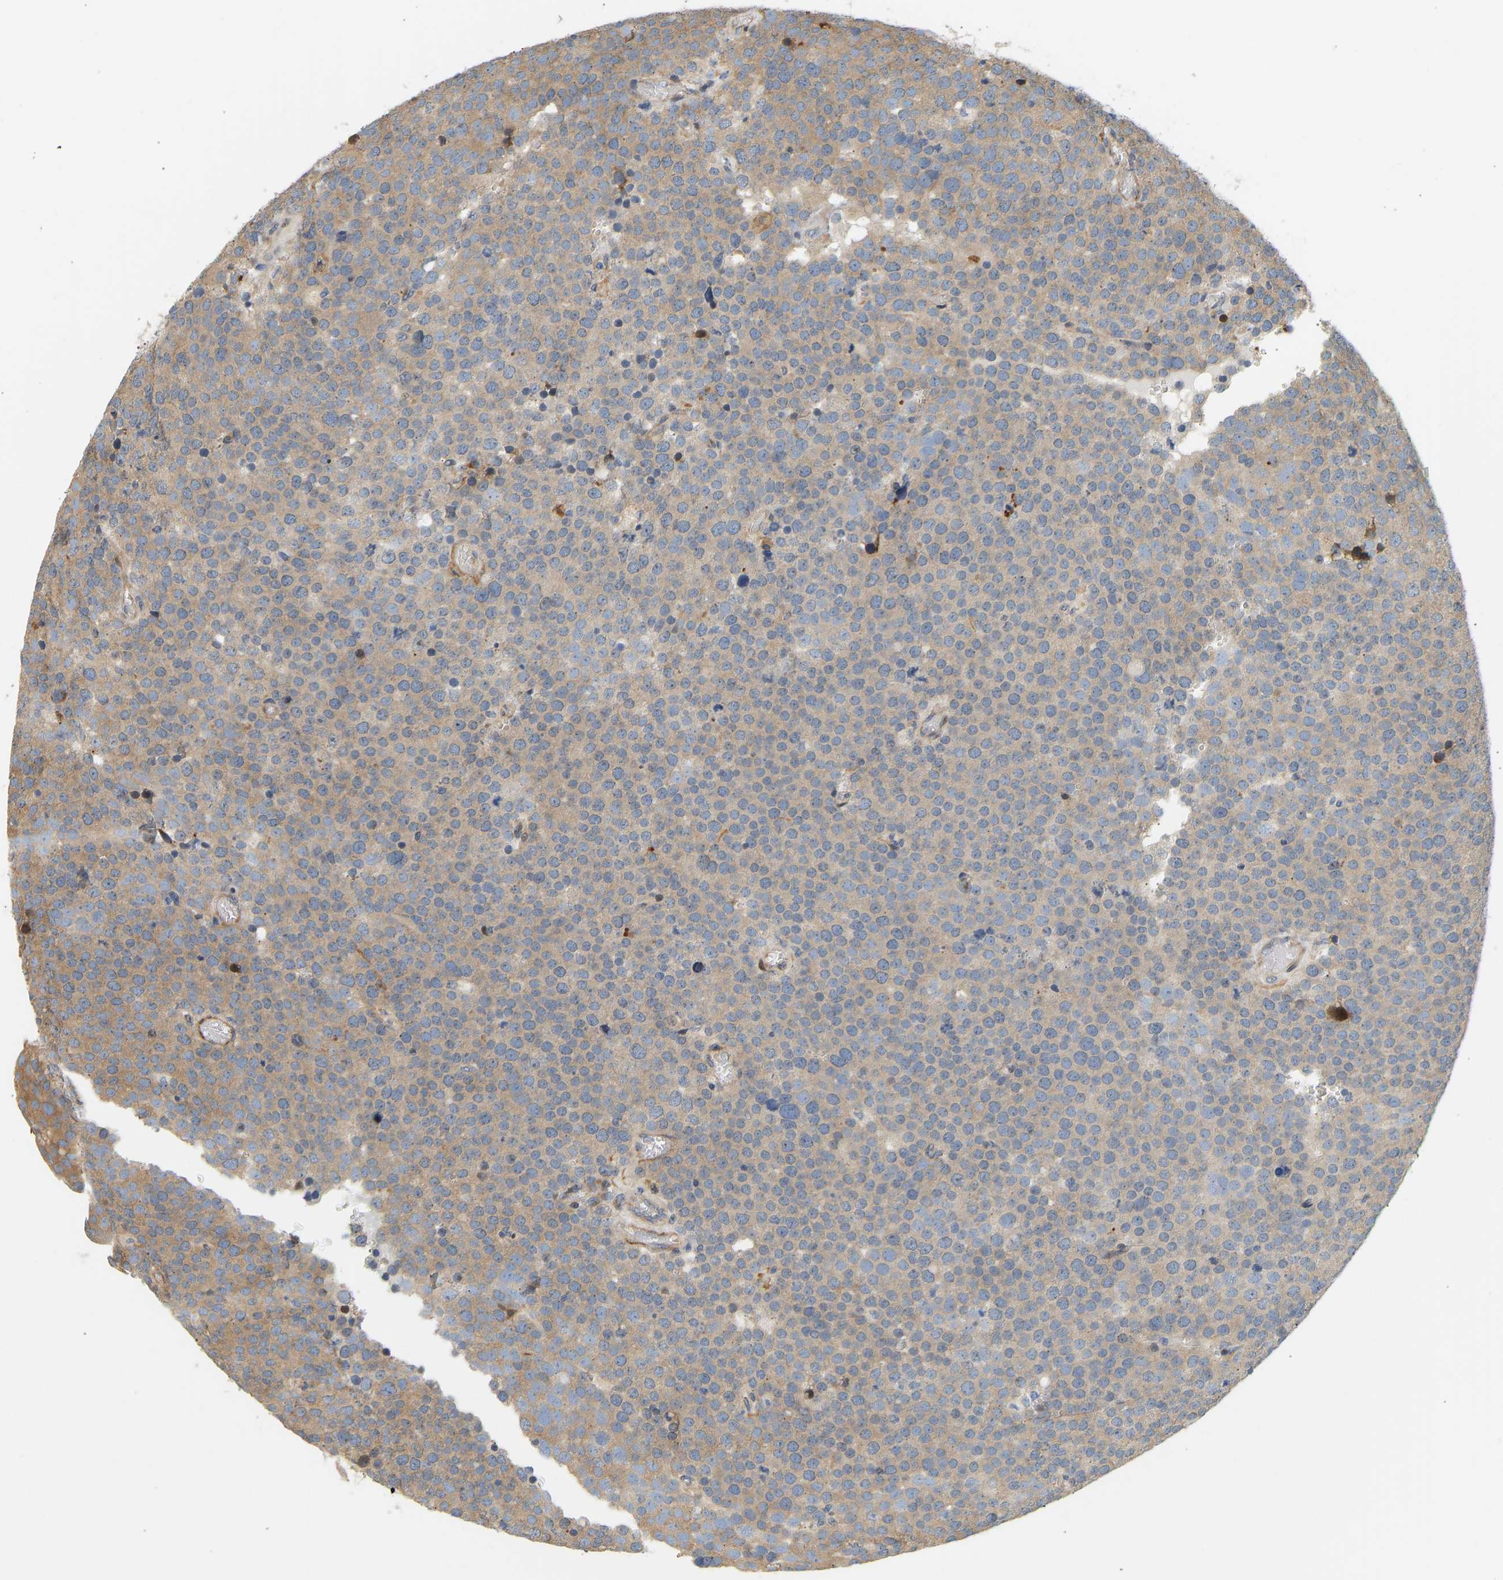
{"staining": {"intensity": "weak", "quantity": ">75%", "location": "cytoplasmic/membranous"}, "tissue": "testis cancer", "cell_type": "Tumor cells", "image_type": "cancer", "snomed": [{"axis": "morphology", "description": "Normal tissue, NOS"}, {"axis": "morphology", "description": "Seminoma, NOS"}, {"axis": "topography", "description": "Testis"}], "caption": "DAB (3,3'-diaminobenzidine) immunohistochemical staining of human testis seminoma displays weak cytoplasmic/membranous protein positivity in about >75% of tumor cells. (DAB (3,3'-diaminobenzidine) = brown stain, brightfield microscopy at high magnification).", "gene": "RPS14", "patient": {"sex": "male", "age": 71}}